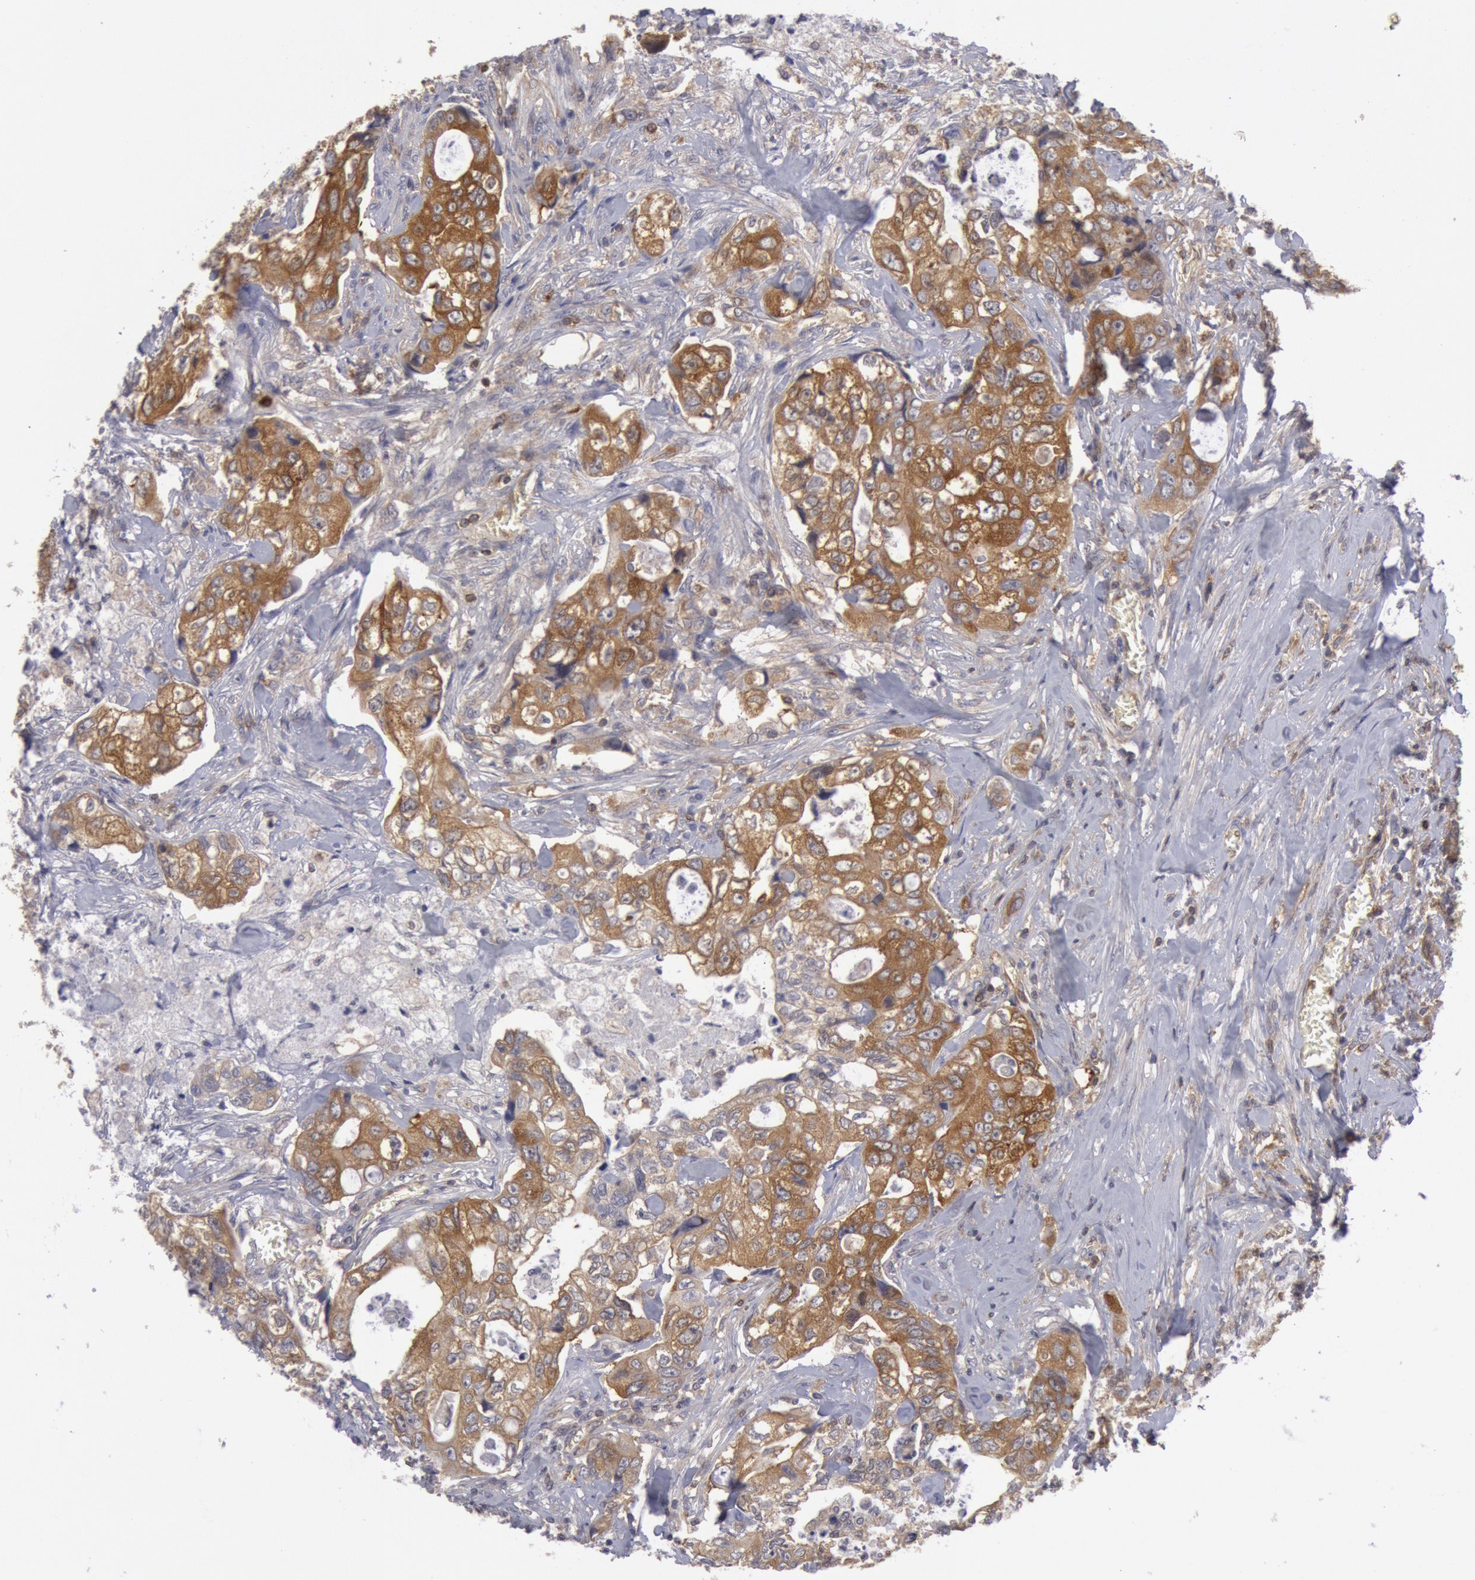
{"staining": {"intensity": "moderate", "quantity": ">75%", "location": "cytoplasmic/membranous"}, "tissue": "colorectal cancer", "cell_type": "Tumor cells", "image_type": "cancer", "snomed": [{"axis": "morphology", "description": "Adenocarcinoma, NOS"}, {"axis": "topography", "description": "Rectum"}], "caption": "This photomicrograph shows colorectal cancer stained with immunohistochemistry (IHC) to label a protein in brown. The cytoplasmic/membranous of tumor cells show moderate positivity for the protein. Nuclei are counter-stained blue.", "gene": "IKBKB", "patient": {"sex": "female", "age": 57}}